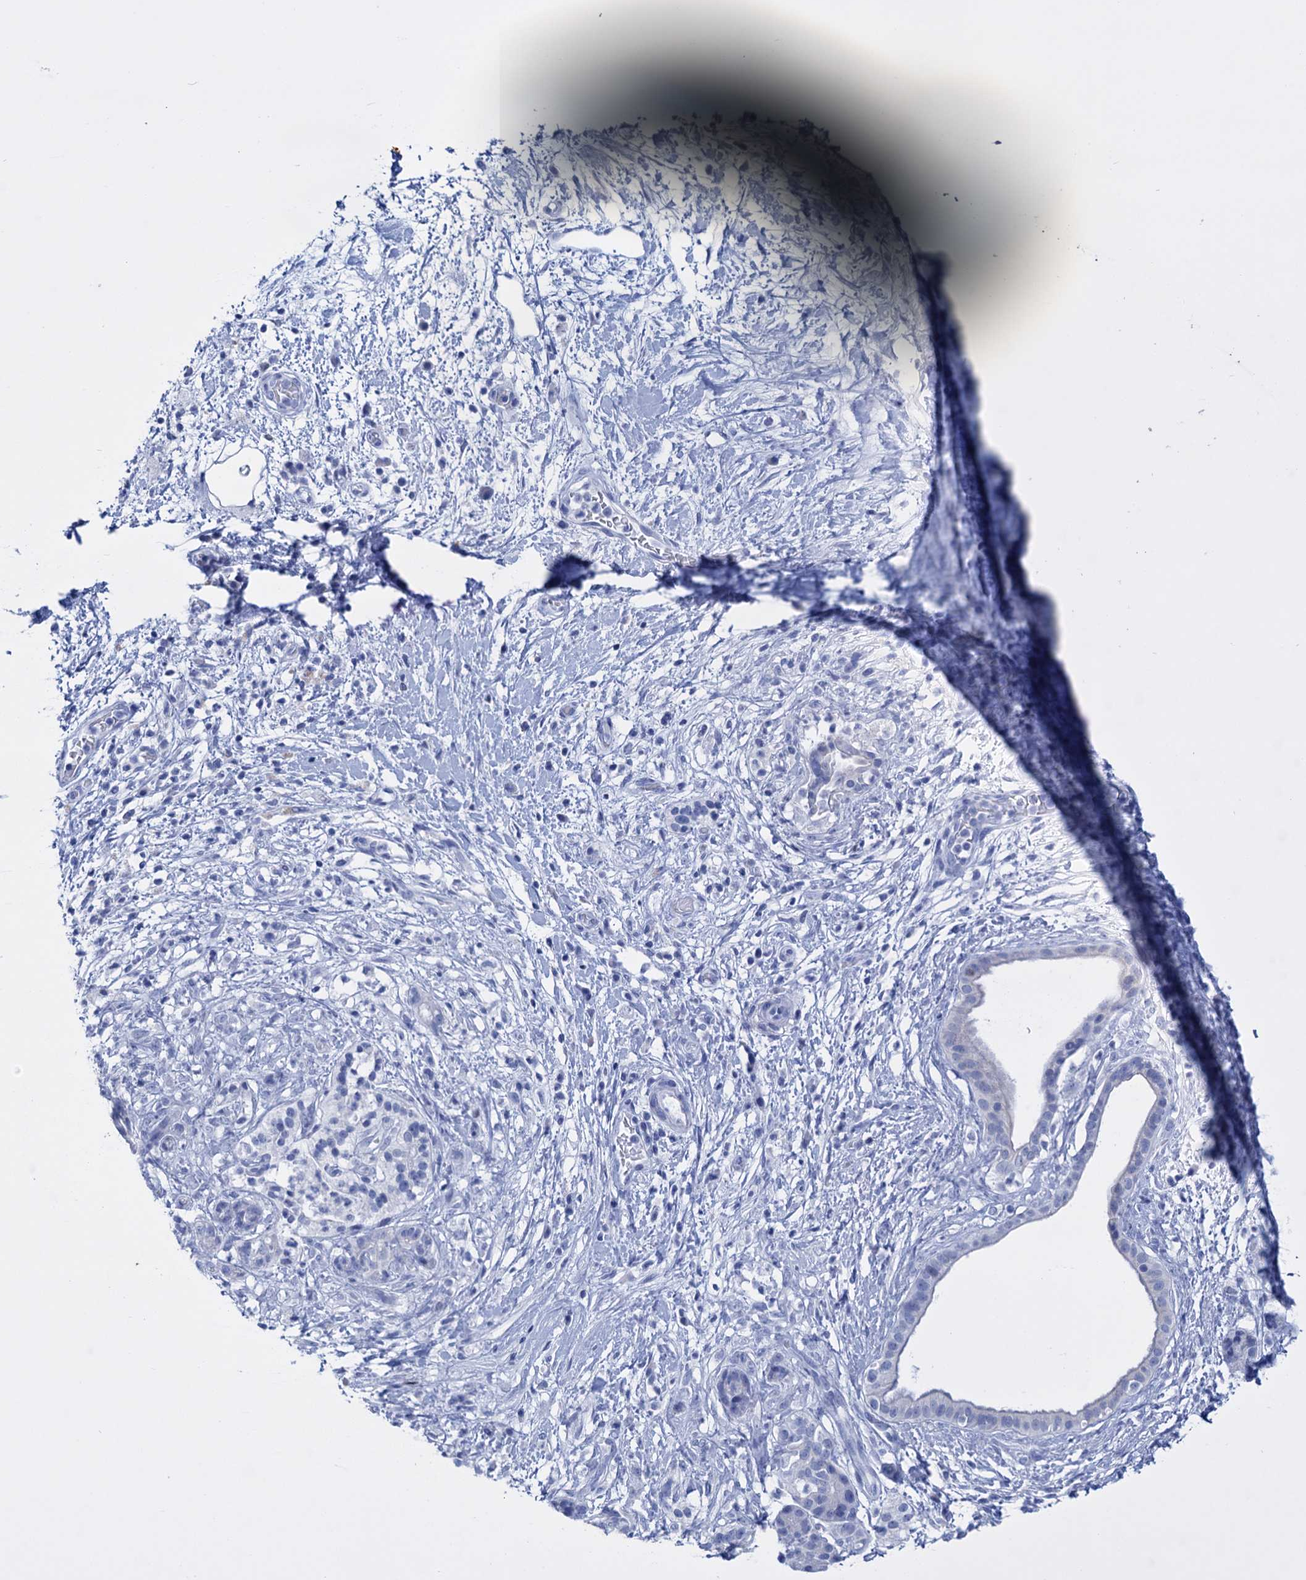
{"staining": {"intensity": "negative", "quantity": "none", "location": "none"}, "tissue": "pancreatic cancer", "cell_type": "Tumor cells", "image_type": "cancer", "snomed": [{"axis": "morphology", "description": "Adenocarcinoma, NOS"}, {"axis": "topography", "description": "Pancreas"}], "caption": "There is no significant expression in tumor cells of pancreatic cancer (adenocarcinoma). The staining was performed using DAB (3,3'-diaminobenzidine) to visualize the protein expression in brown, while the nuclei were stained in blue with hematoxylin (Magnification: 20x).", "gene": "FBXW12", "patient": {"sex": "female", "age": 73}}